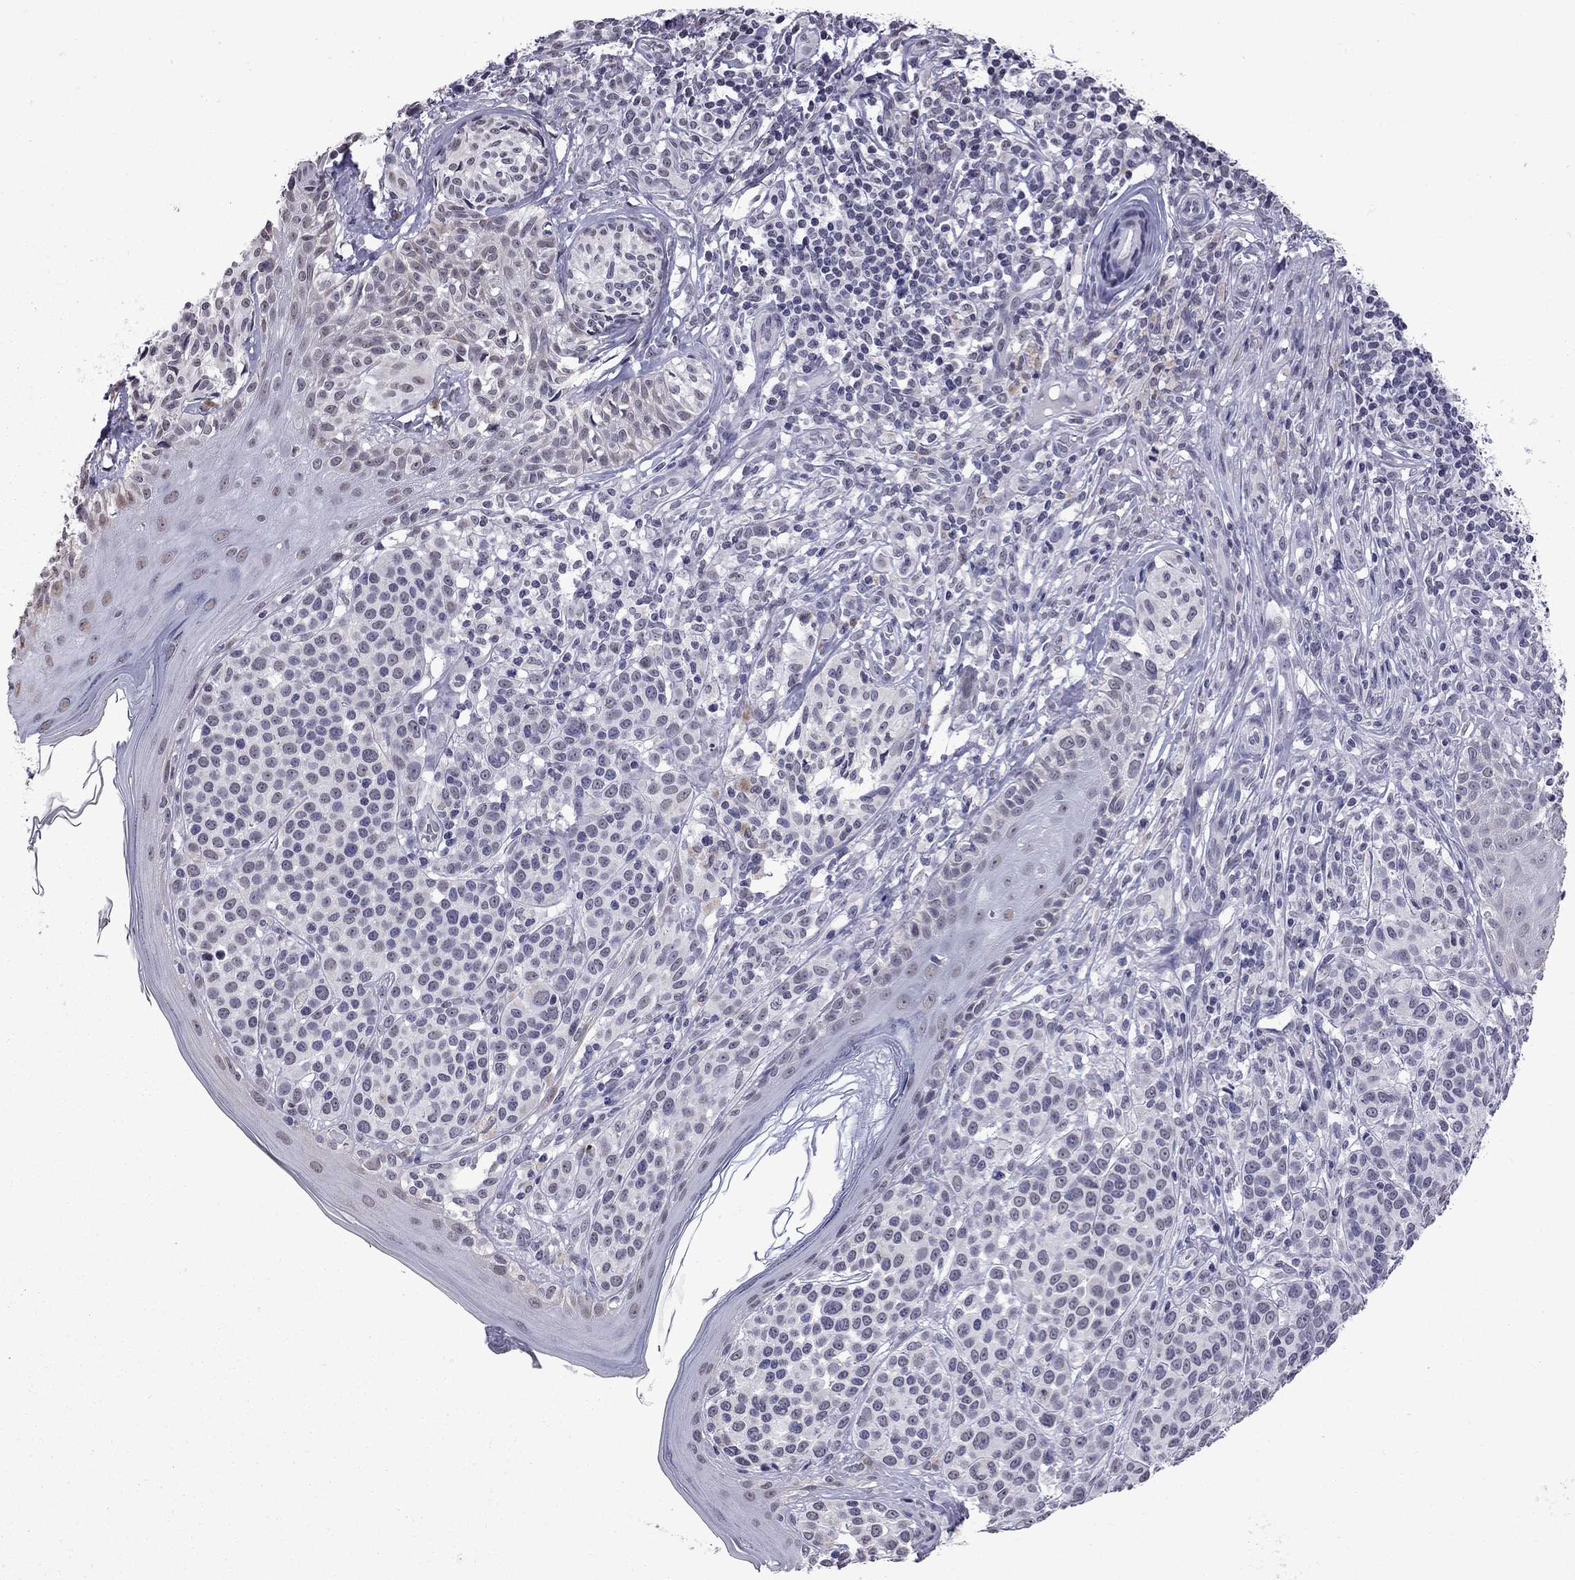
{"staining": {"intensity": "negative", "quantity": "none", "location": "none"}, "tissue": "melanoma", "cell_type": "Tumor cells", "image_type": "cancer", "snomed": [{"axis": "morphology", "description": "Malignant melanoma, NOS"}, {"axis": "topography", "description": "Skin"}], "caption": "An immunohistochemistry image of malignant melanoma is shown. There is no staining in tumor cells of malignant melanoma.", "gene": "PPP1R3A", "patient": {"sex": "male", "age": 79}}